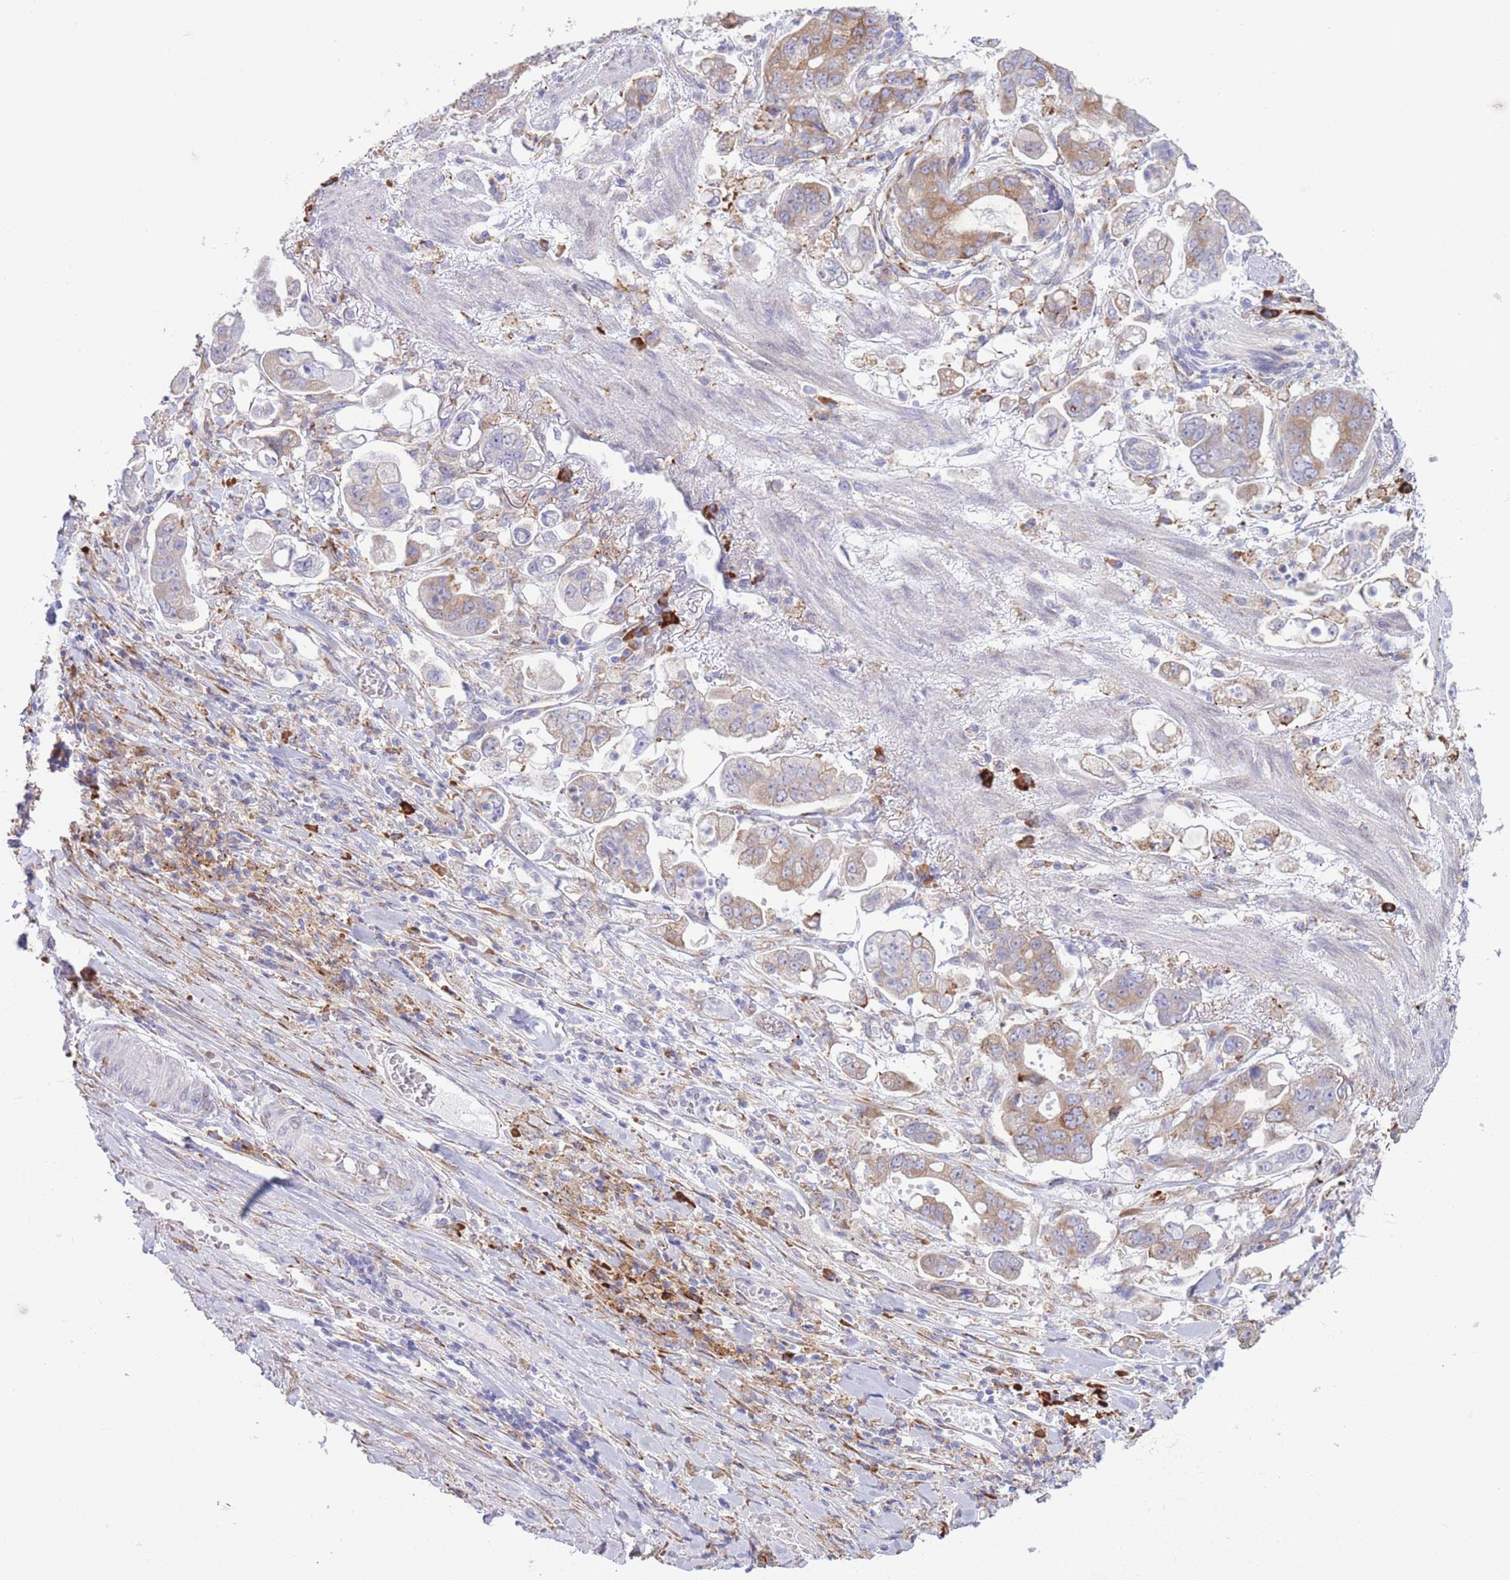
{"staining": {"intensity": "weak", "quantity": "25%-75%", "location": "cytoplasmic/membranous"}, "tissue": "stomach cancer", "cell_type": "Tumor cells", "image_type": "cancer", "snomed": [{"axis": "morphology", "description": "Adenocarcinoma, NOS"}, {"axis": "topography", "description": "Stomach"}], "caption": "Brown immunohistochemical staining in stomach cancer (adenocarcinoma) shows weak cytoplasmic/membranous positivity in about 25%-75% of tumor cells.", "gene": "MYDGF", "patient": {"sex": "male", "age": 62}}